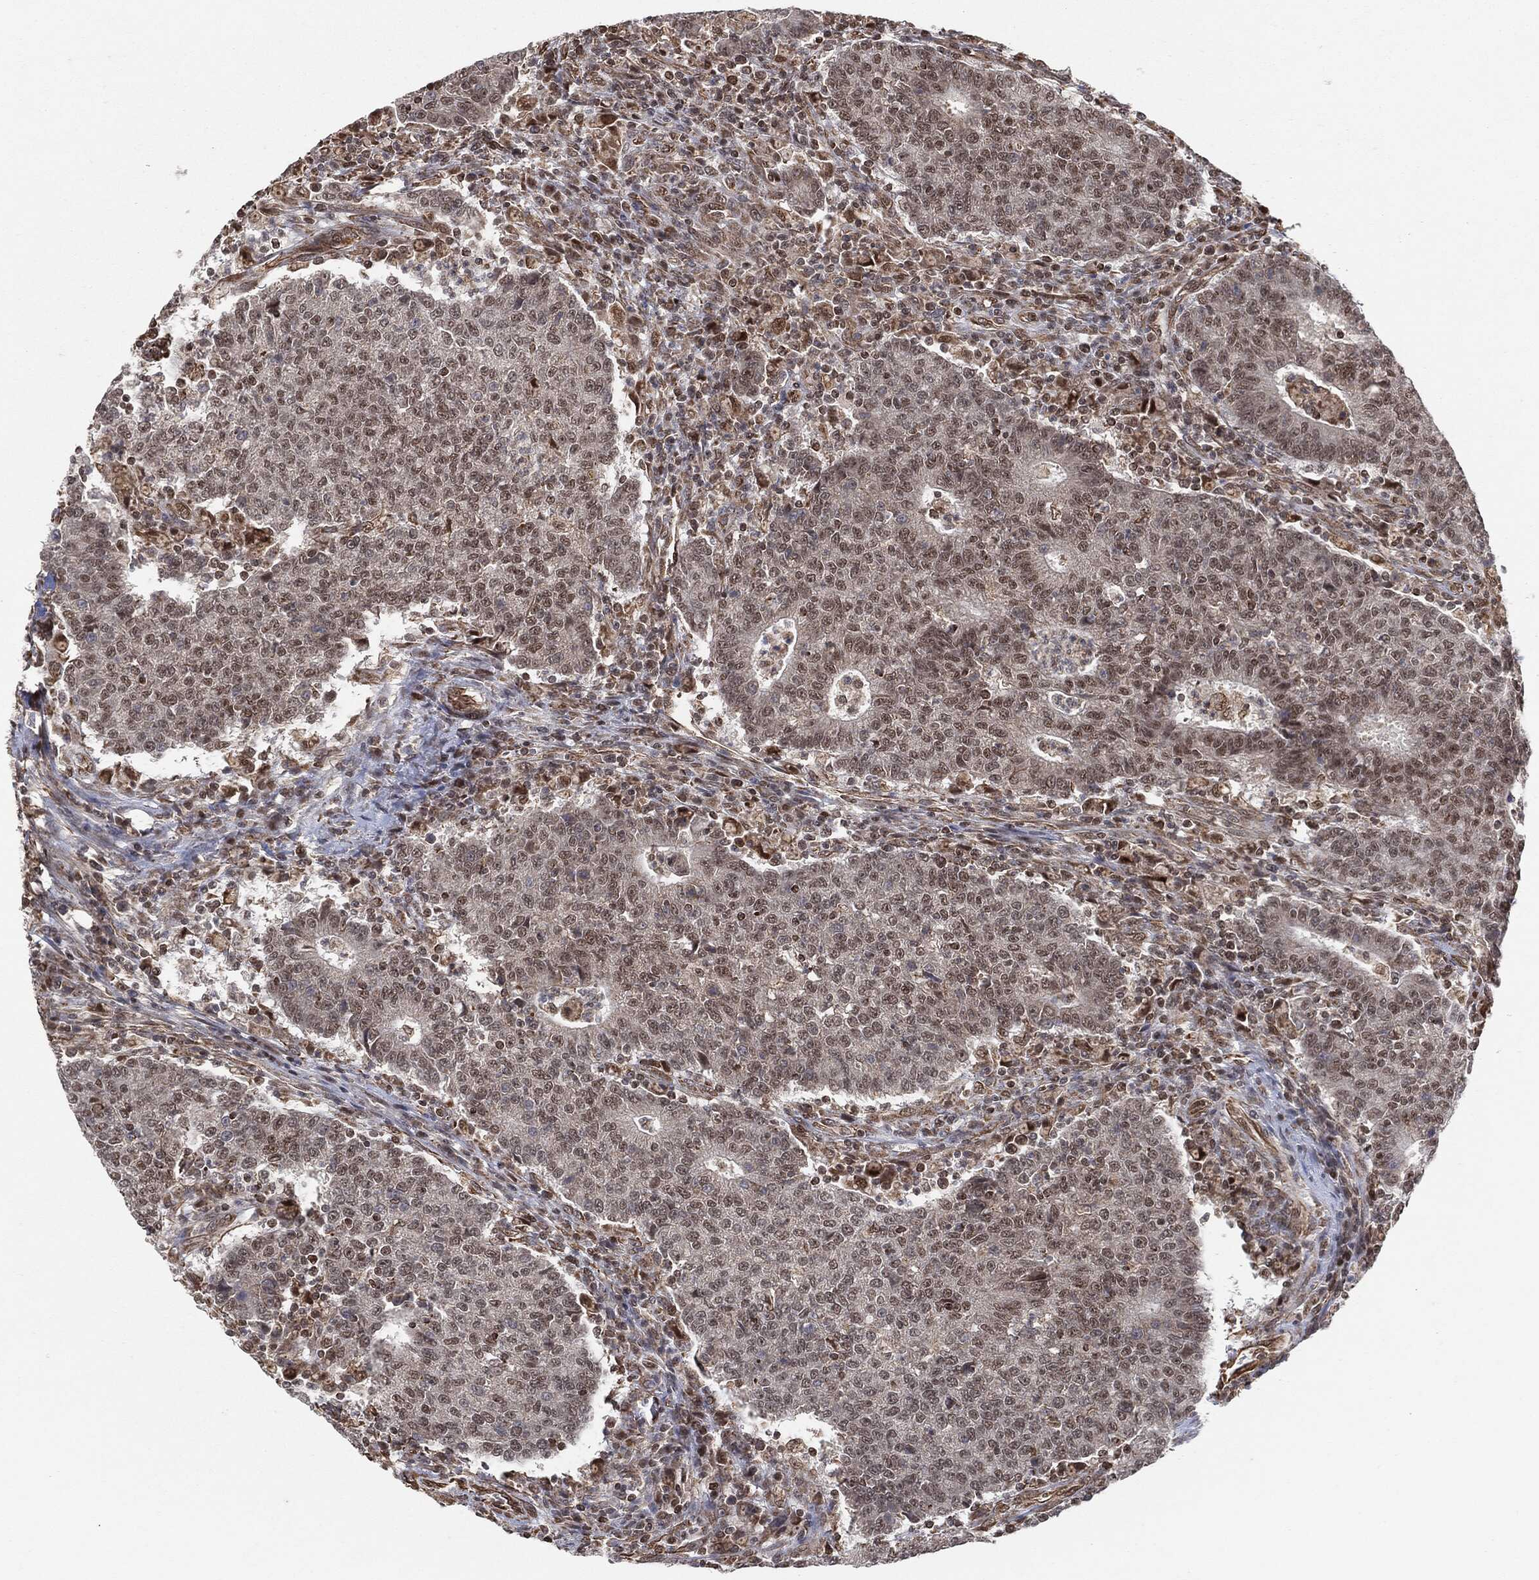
{"staining": {"intensity": "moderate", "quantity": "<25%", "location": "nuclear"}, "tissue": "colorectal cancer", "cell_type": "Tumor cells", "image_type": "cancer", "snomed": [{"axis": "morphology", "description": "Adenocarcinoma, NOS"}, {"axis": "topography", "description": "Colon"}], "caption": "IHC image of neoplastic tissue: human colorectal cancer stained using IHC displays low levels of moderate protein expression localized specifically in the nuclear of tumor cells, appearing as a nuclear brown color.", "gene": "TP53RK", "patient": {"sex": "female", "age": 75}}